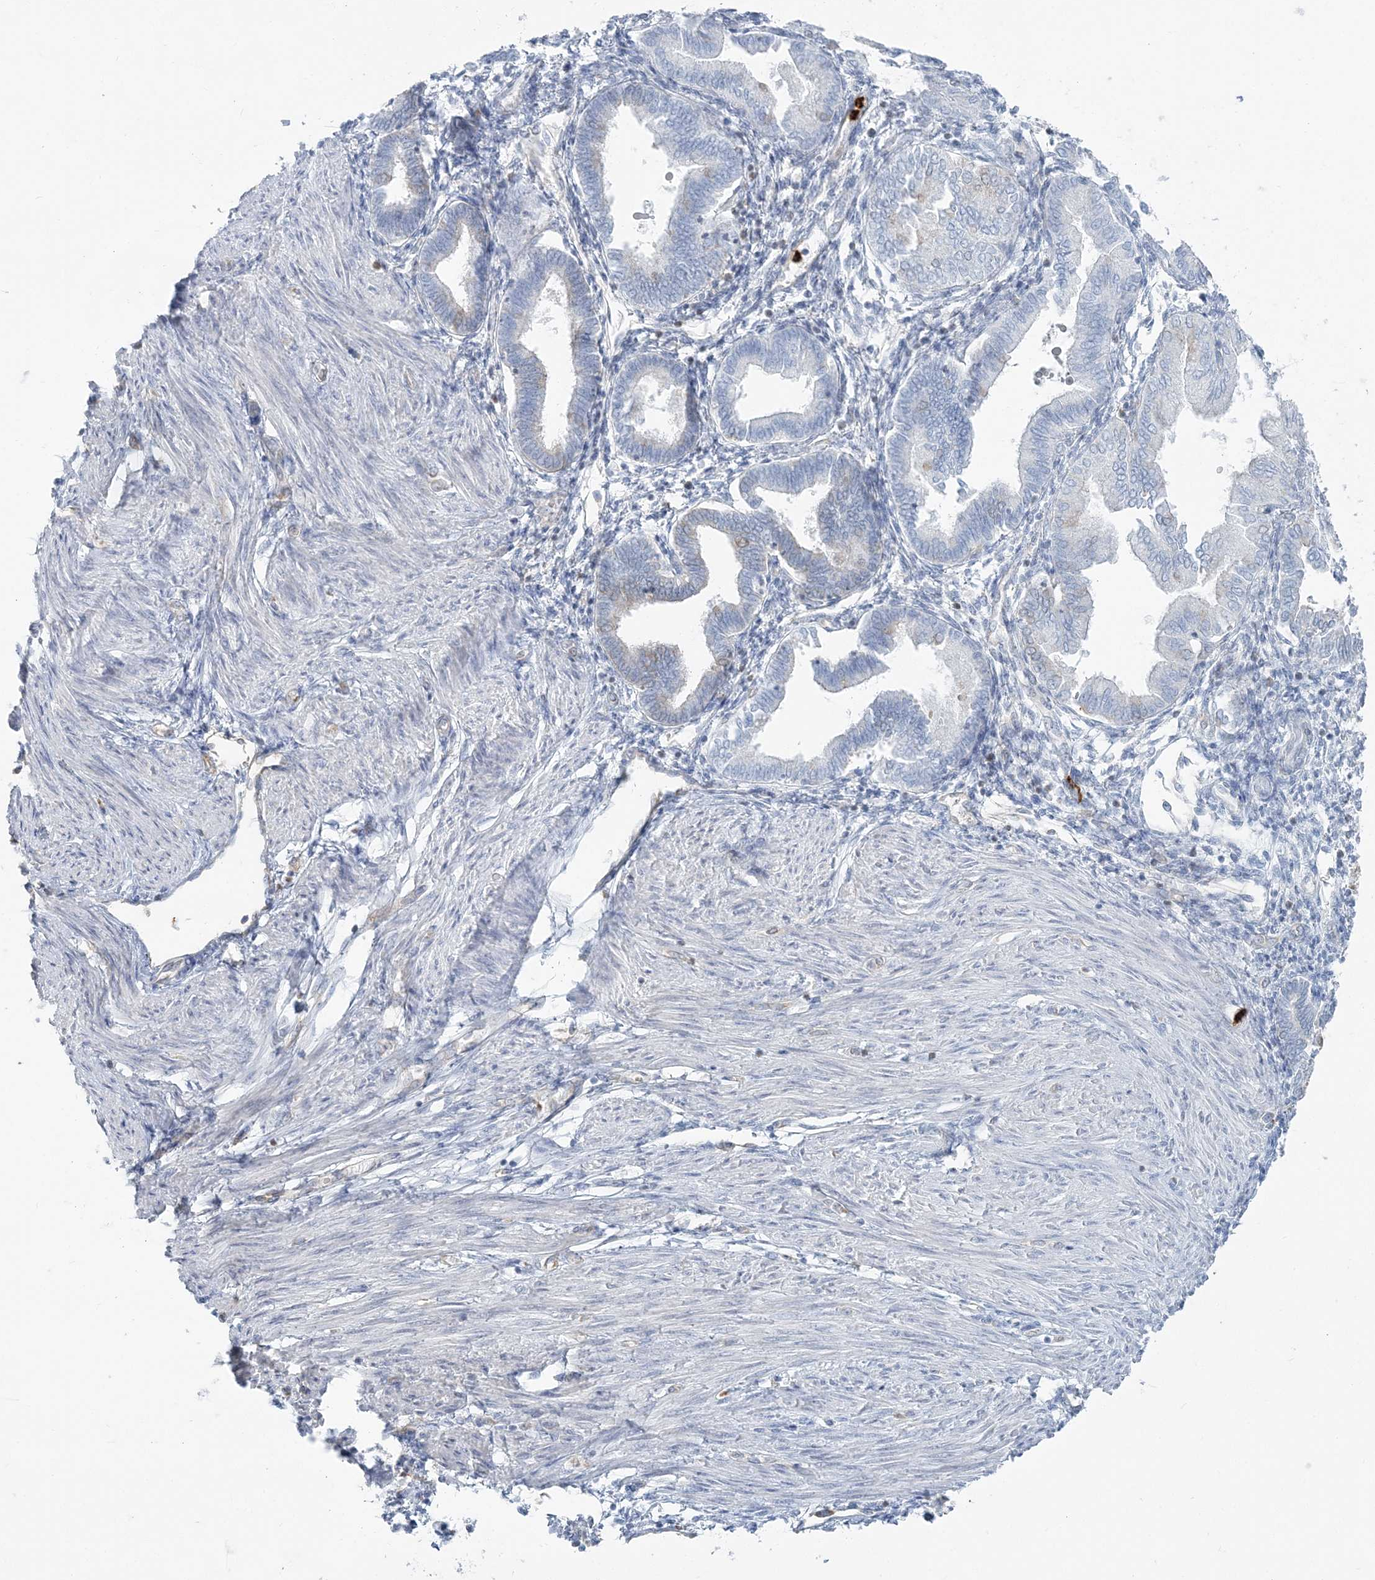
{"staining": {"intensity": "negative", "quantity": "none", "location": "none"}, "tissue": "endometrium", "cell_type": "Cells in endometrial stroma", "image_type": "normal", "snomed": [{"axis": "morphology", "description": "Normal tissue, NOS"}, {"axis": "topography", "description": "Endometrium"}], "caption": "The histopathology image displays no staining of cells in endometrial stroma in unremarkable endometrium.", "gene": "CCNJ", "patient": {"sex": "female", "age": 53}}